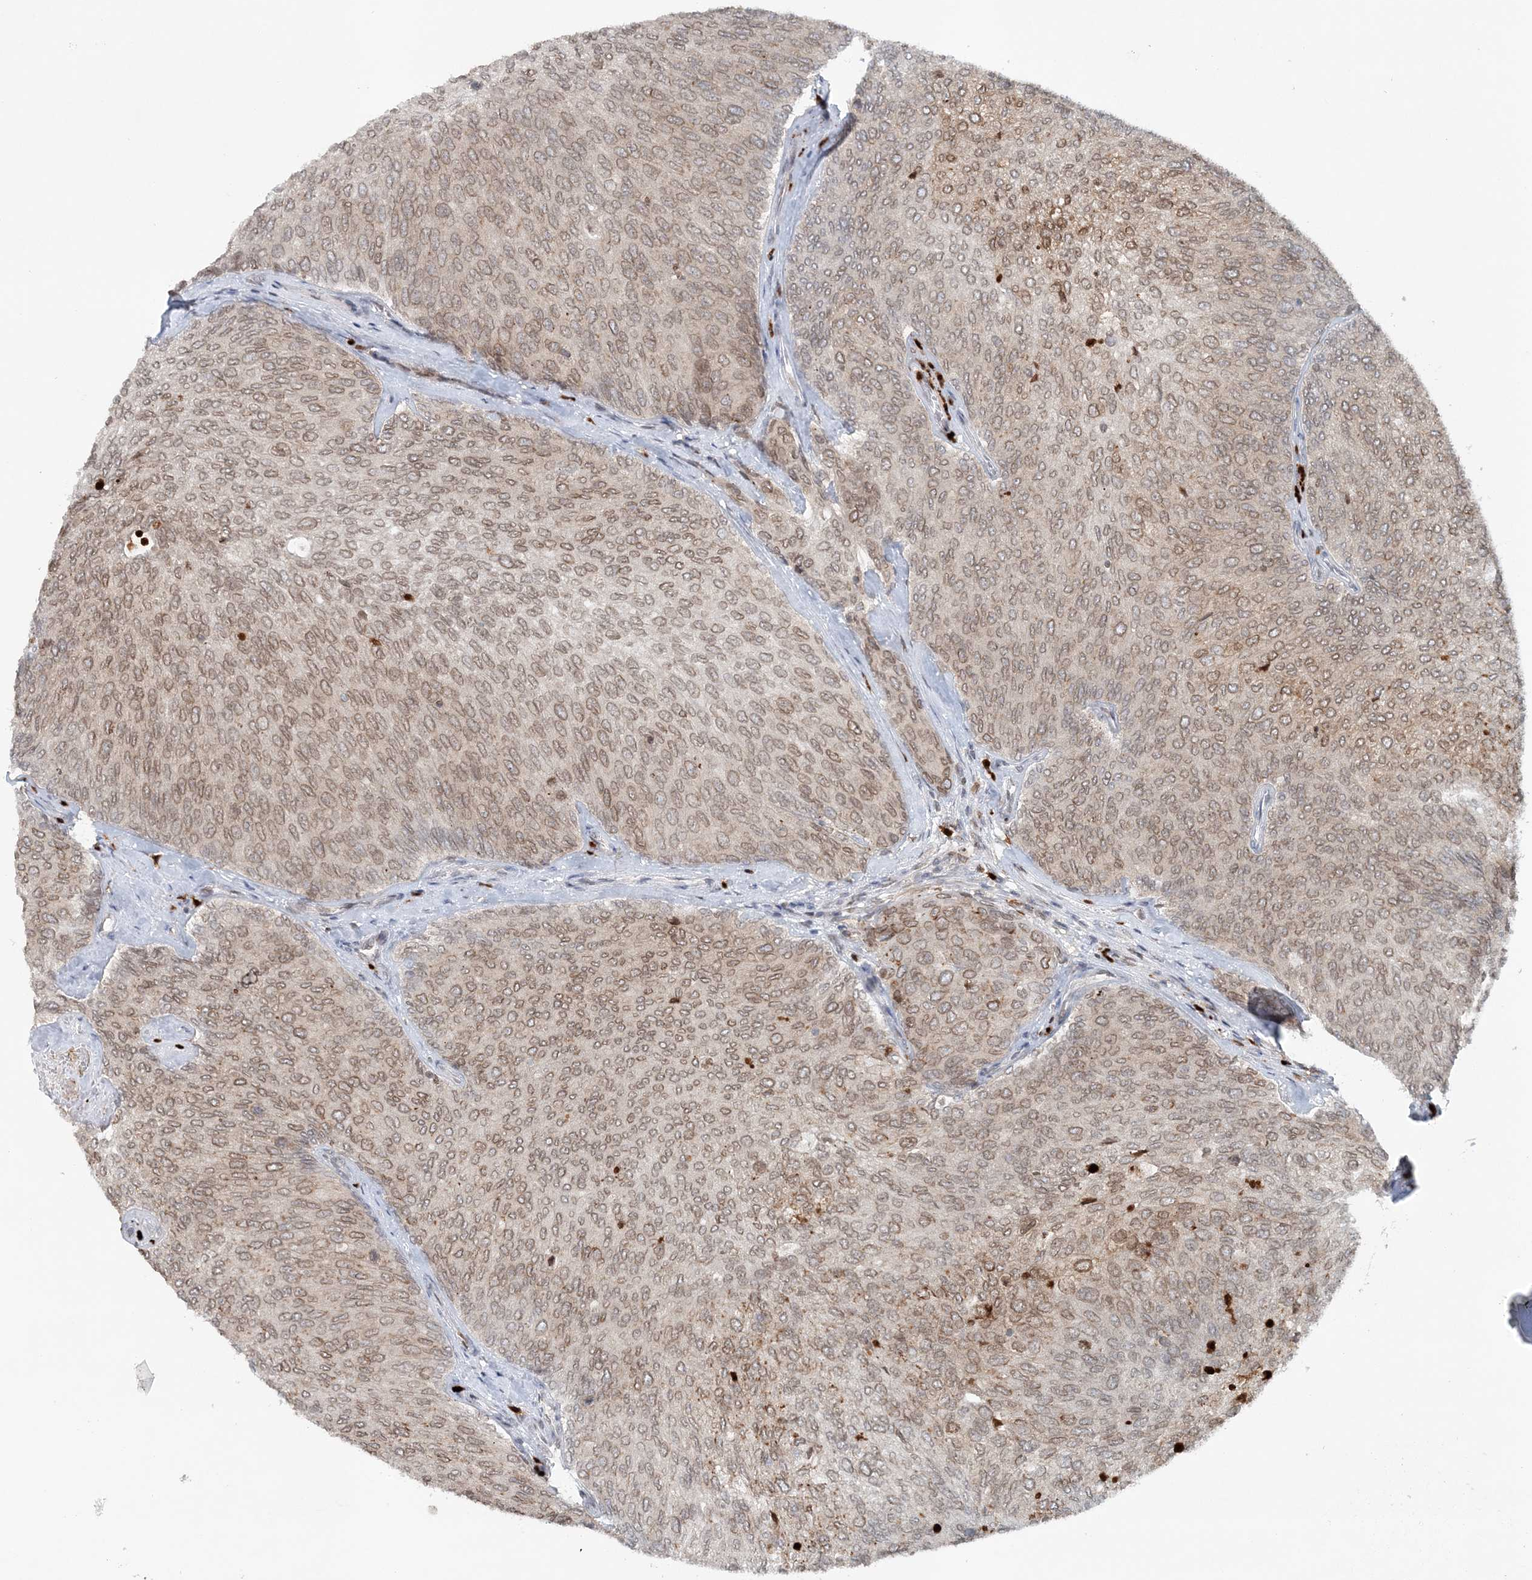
{"staining": {"intensity": "moderate", "quantity": ">75%", "location": "cytoplasmic/membranous,nuclear"}, "tissue": "urothelial cancer", "cell_type": "Tumor cells", "image_type": "cancer", "snomed": [{"axis": "morphology", "description": "Urothelial carcinoma, Low grade"}, {"axis": "topography", "description": "Urinary bladder"}], "caption": "Approximately >75% of tumor cells in urothelial cancer show moderate cytoplasmic/membranous and nuclear protein positivity as visualized by brown immunohistochemical staining.", "gene": "NUP54", "patient": {"sex": "female", "age": 79}}